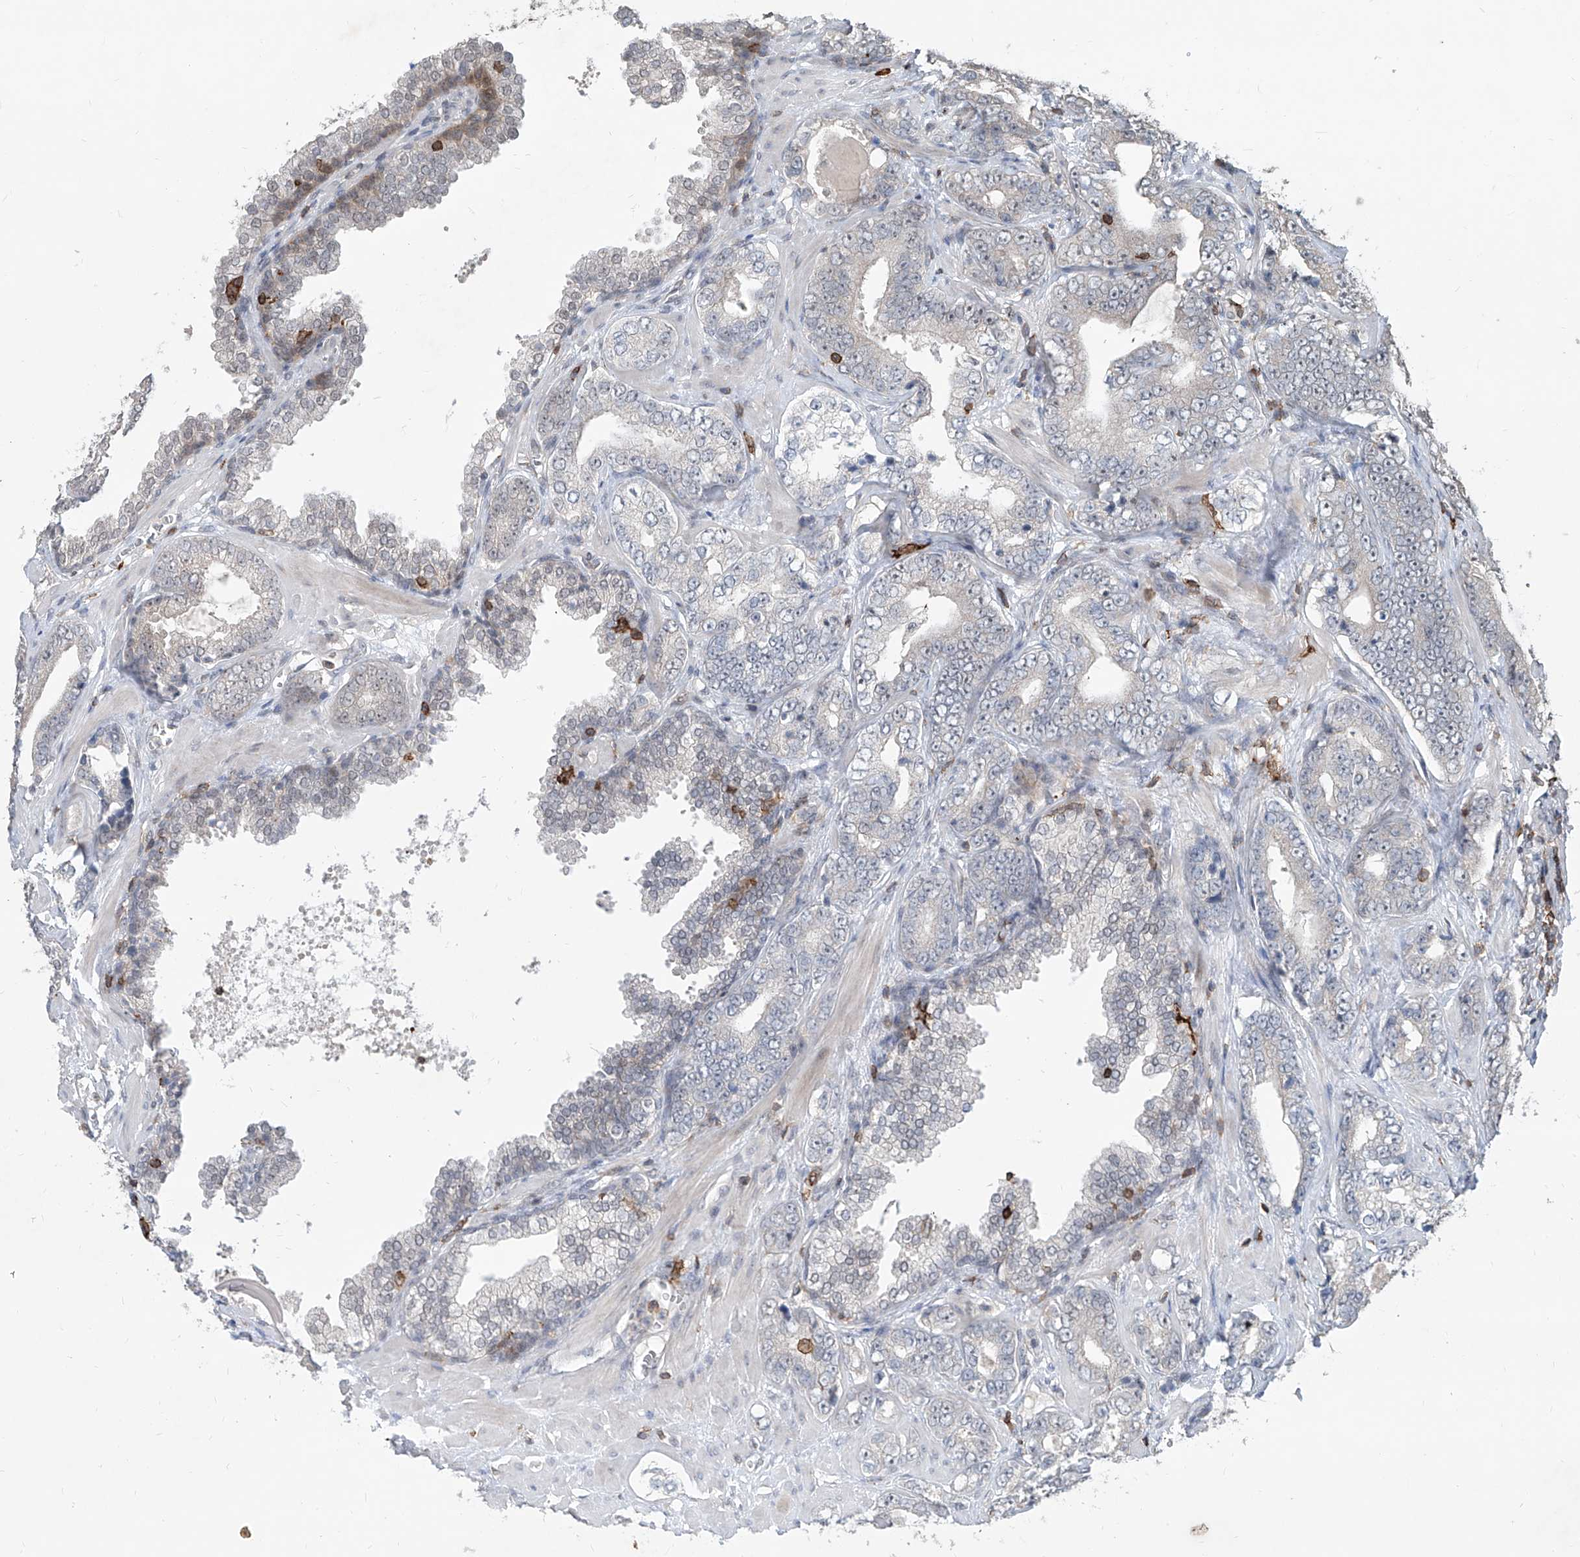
{"staining": {"intensity": "negative", "quantity": "none", "location": "none"}, "tissue": "prostate cancer", "cell_type": "Tumor cells", "image_type": "cancer", "snomed": [{"axis": "morphology", "description": "Adenocarcinoma, High grade"}, {"axis": "topography", "description": "Prostate"}], "caption": "IHC histopathology image of human prostate high-grade adenocarcinoma stained for a protein (brown), which exhibits no staining in tumor cells.", "gene": "ZBTB48", "patient": {"sex": "male", "age": 62}}